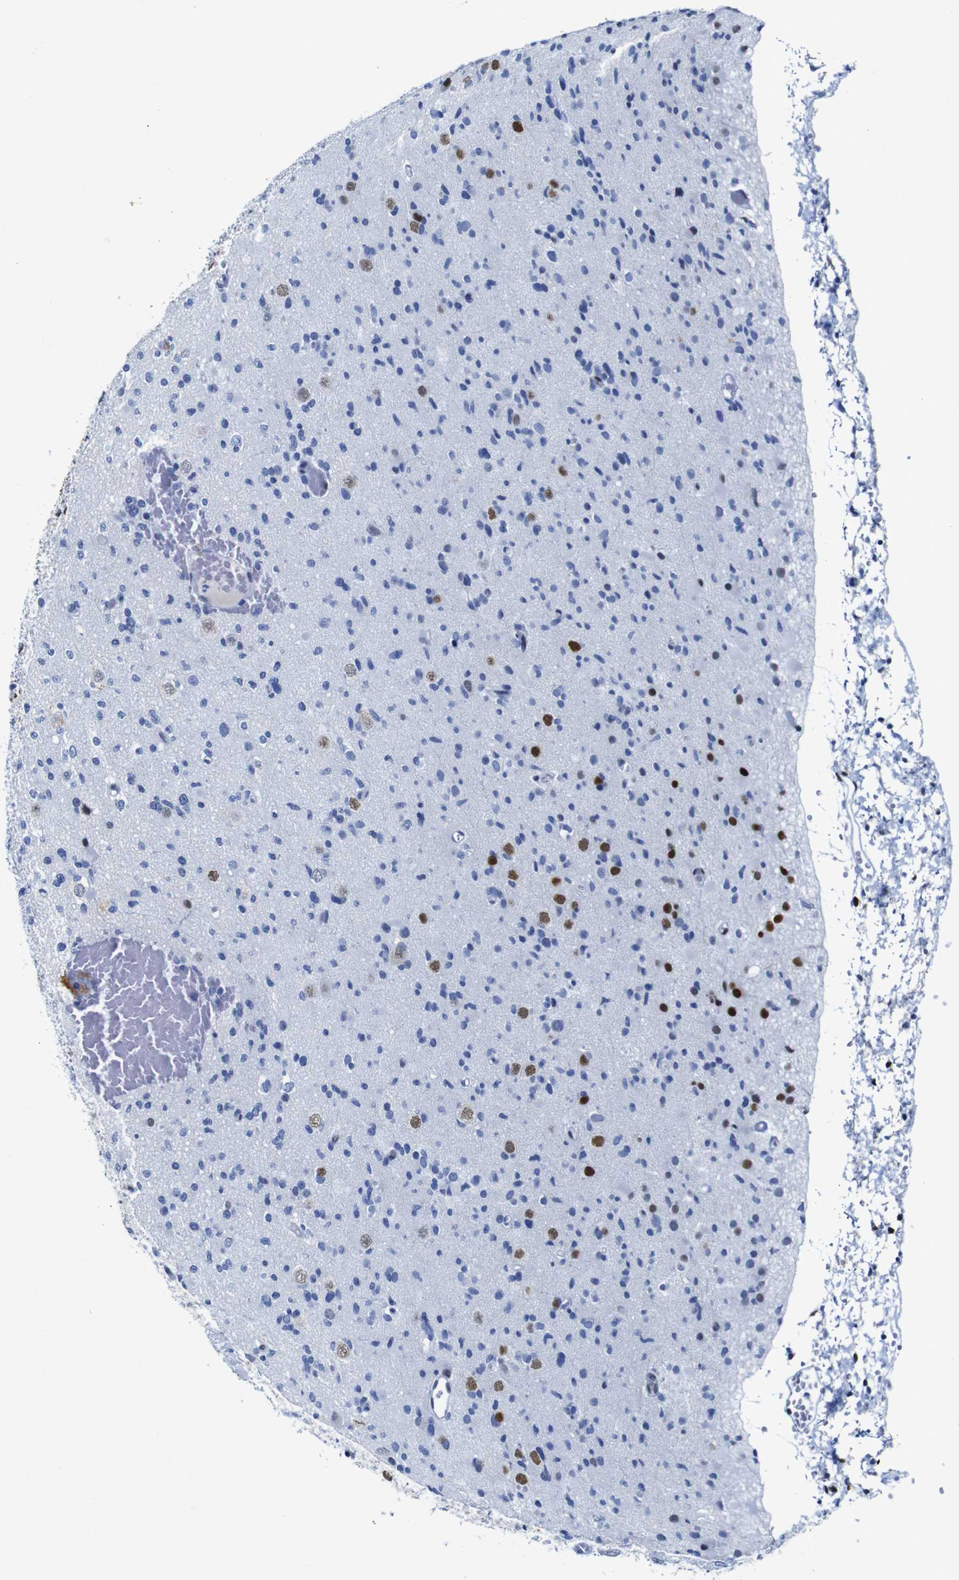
{"staining": {"intensity": "moderate", "quantity": "<25%", "location": "nuclear"}, "tissue": "glioma", "cell_type": "Tumor cells", "image_type": "cancer", "snomed": [{"axis": "morphology", "description": "Glioma, malignant, Low grade"}, {"axis": "topography", "description": "Brain"}], "caption": "DAB immunohistochemical staining of human glioma exhibits moderate nuclear protein expression in about <25% of tumor cells.", "gene": "FOSL2", "patient": {"sex": "female", "age": 22}}